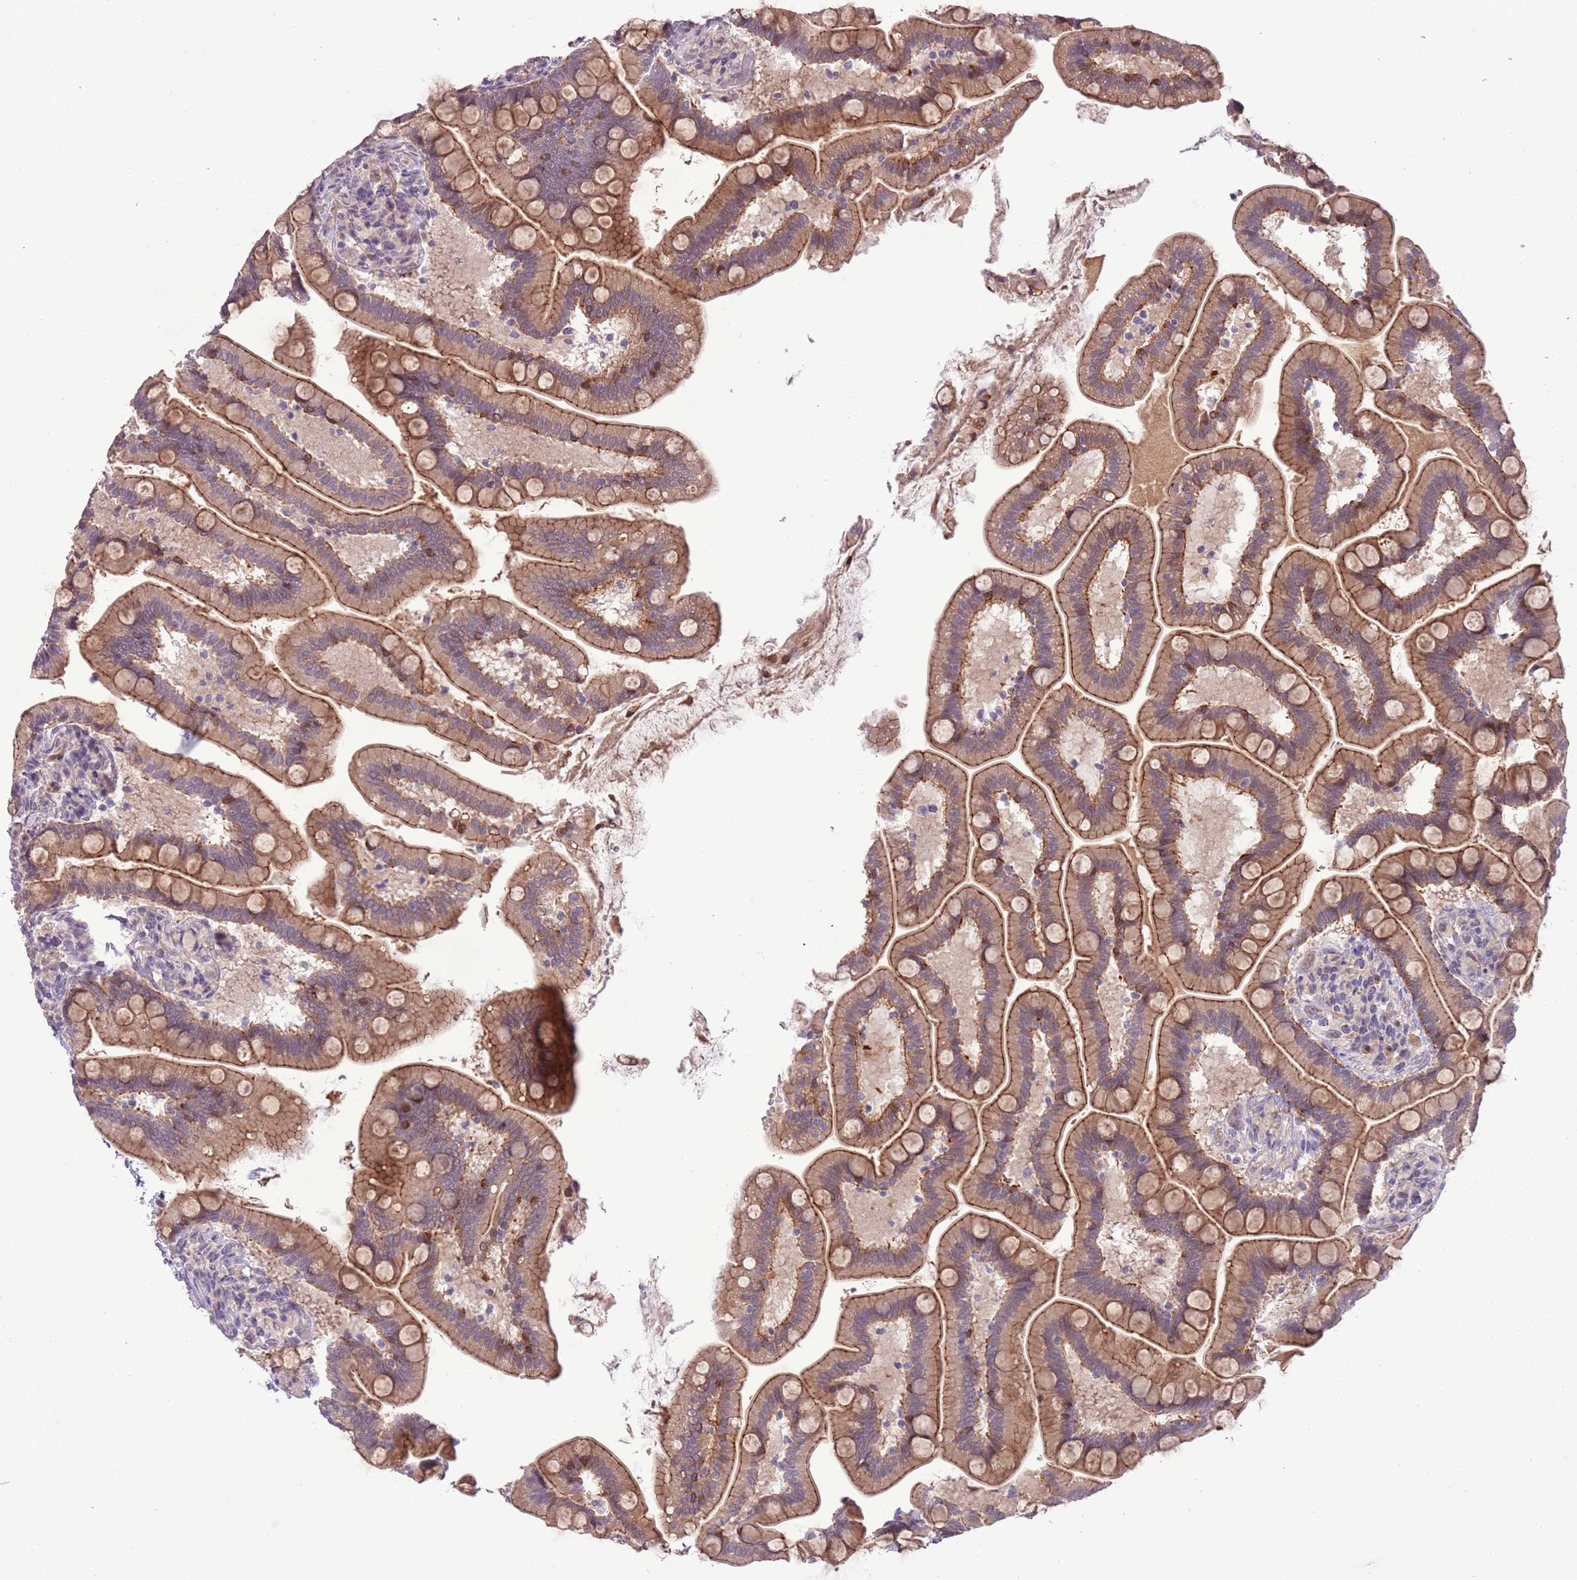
{"staining": {"intensity": "strong", "quantity": "25%-75%", "location": "cytoplasmic/membranous"}, "tissue": "small intestine", "cell_type": "Glandular cells", "image_type": "normal", "snomed": [{"axis": "morphology", "description": "Normal tissue, NOS"}, {"axis": "topography", "description": "Small intestine"}], "caption": "This is an image of immunohistochemistry (IHC) staining of benign small intestine, which shows strong staining in the cytoplasmic/membranous of glandular cells.", "gene": "SHROOM3", "patient": {"sex": "female", "age": 64}}